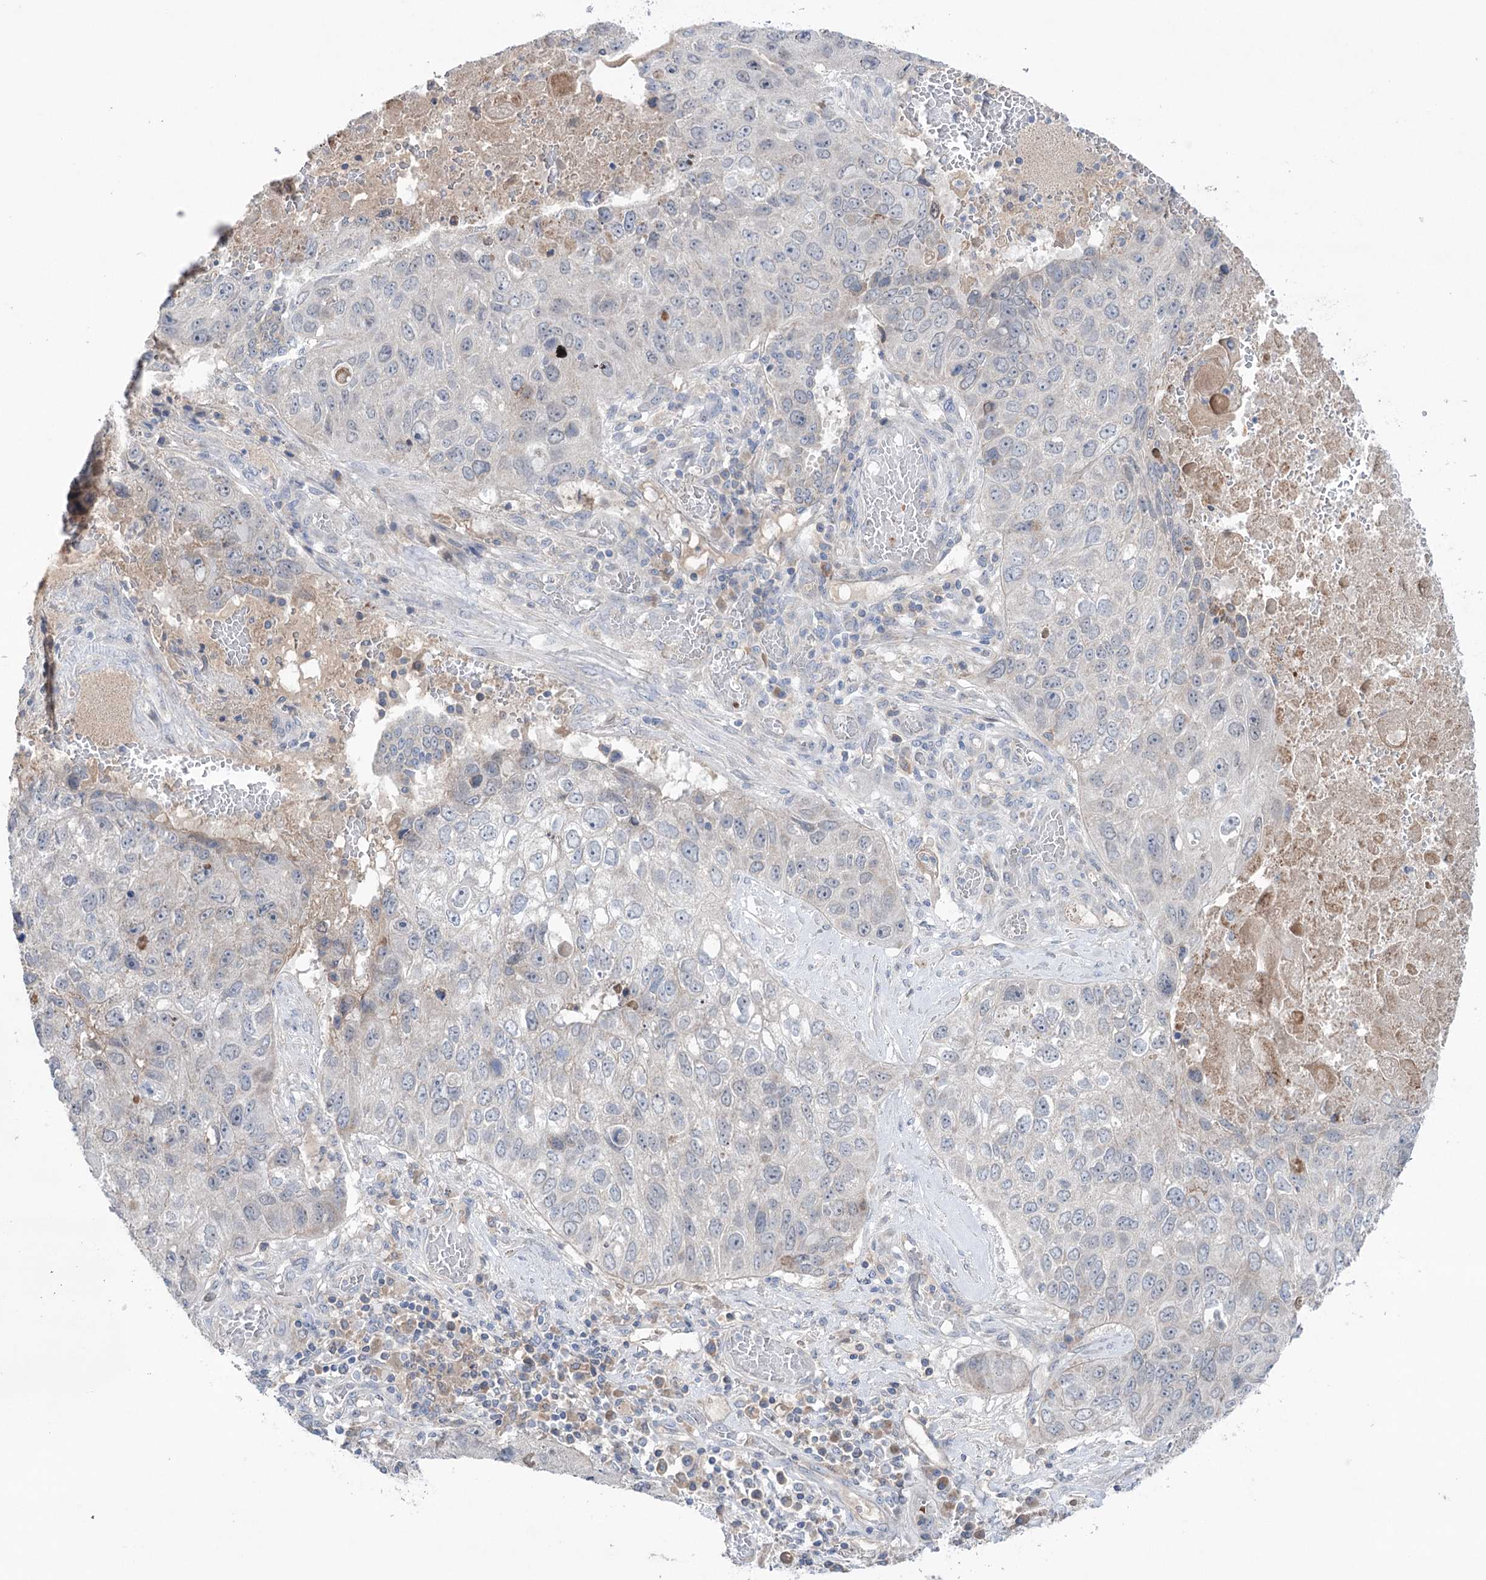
{"staining": {"intensity": "negative", "quantity": "none", "location": "none"}, "tissue": "lung cancer", "cell_type": "Tumor cells", "image_type": "cancer", "snomed": [{"axis": "morphology", "description": "Squamous cell carcinoma, NOS"}, {"axis": "topography", "description": "Lung"}], "caption": "The image exhibits no staining of tumor cells in lung cancer.", "gene": "MTCH2", "patient": {"sex": "male", "age": 61}}